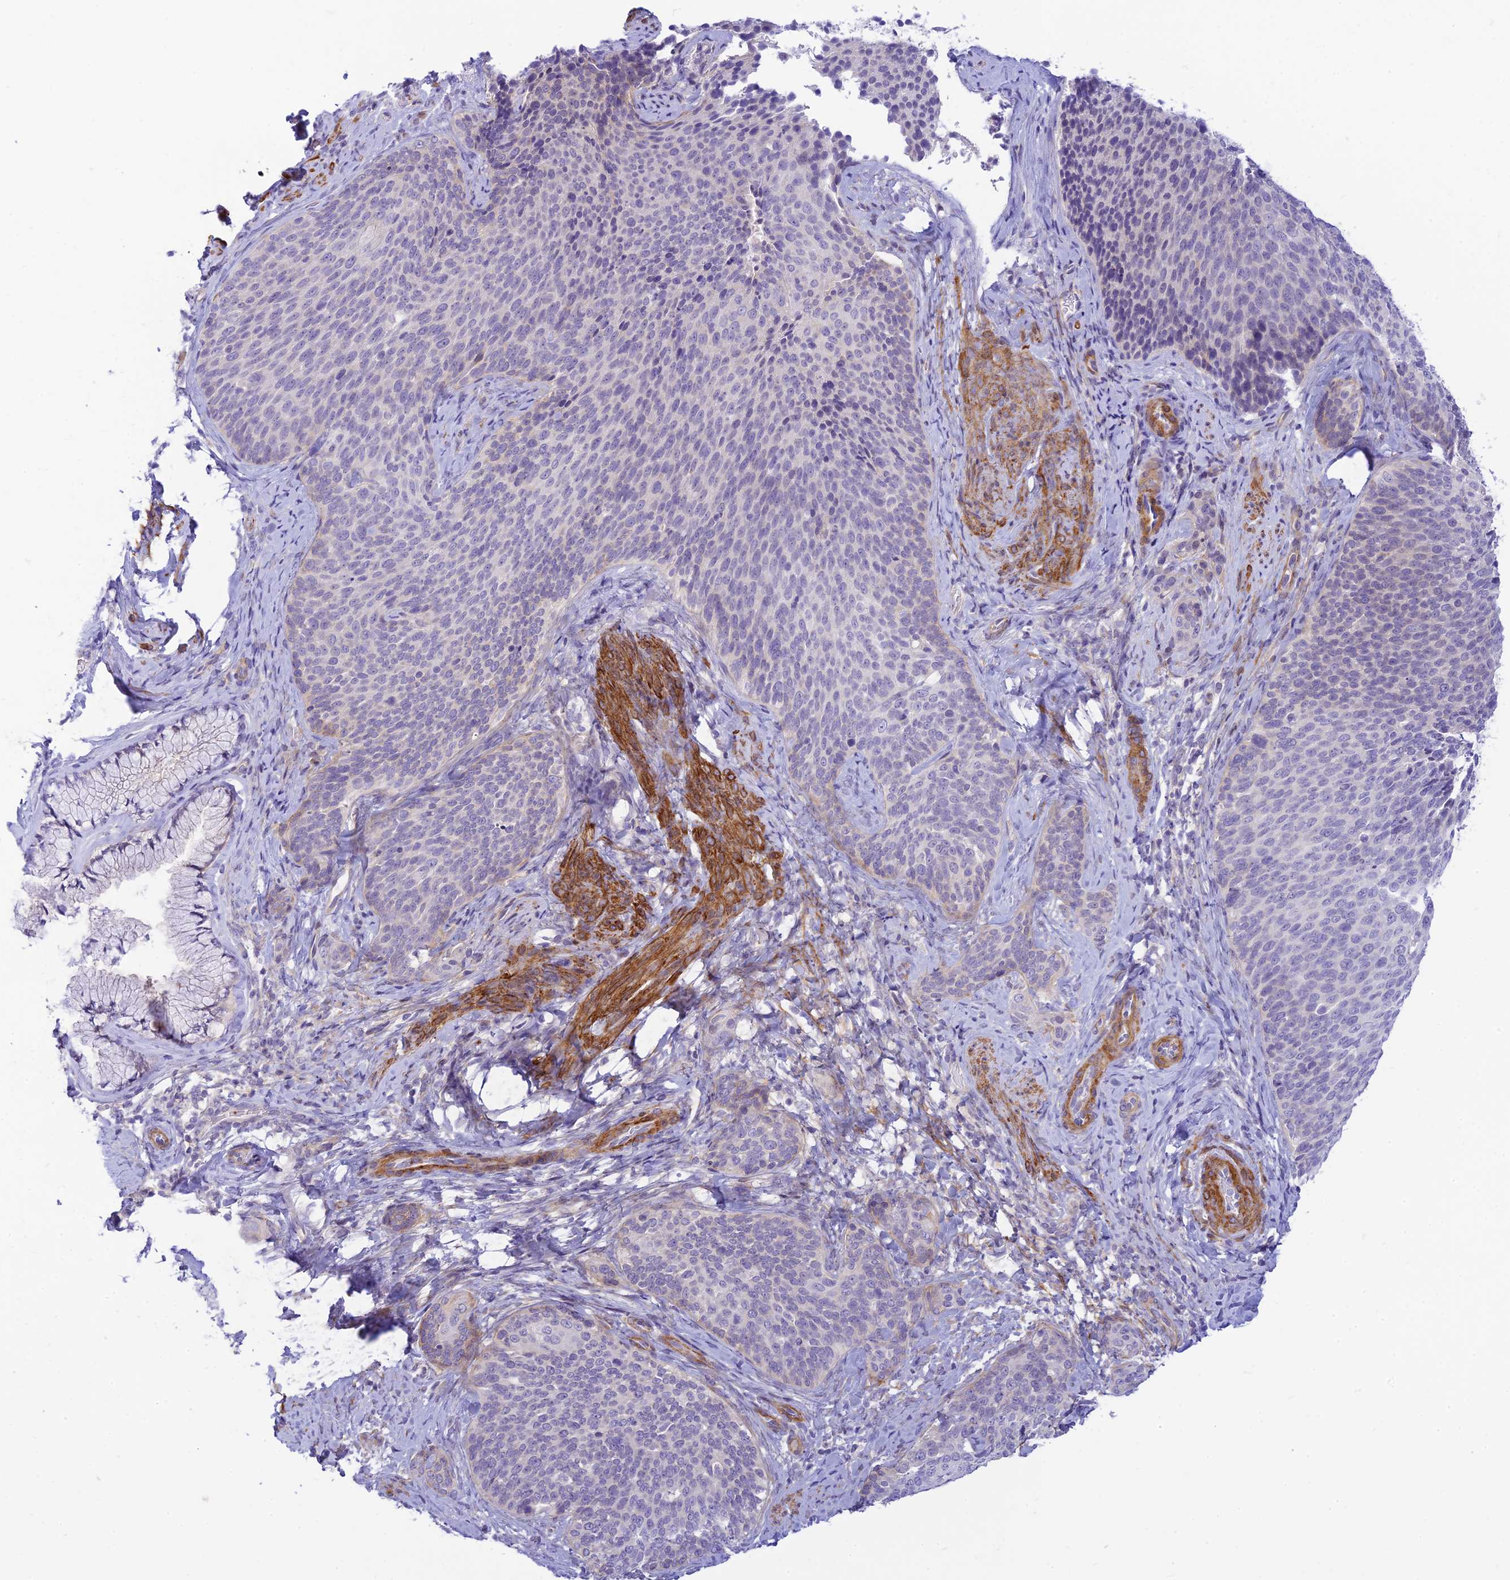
{"staining": {"intensity": "negative", "quantity": "none", "location": "none"}, "tissue": "cervical cancer", "cell_type": "Tumor cells", "image_type": "cancer", "snomed": [{"axis": "morphology", "description": "Squamous cell carcinoma, NOS"}, {"axis": "topography", "description": "Cervix"}], "caption": "Squamous cell carcinoma (cervical) was stained to show a protein in brown. There is no significant staining in tumor cells.", "gene": "FBXW4", "patient": {"sex": "female", "age": 50}}